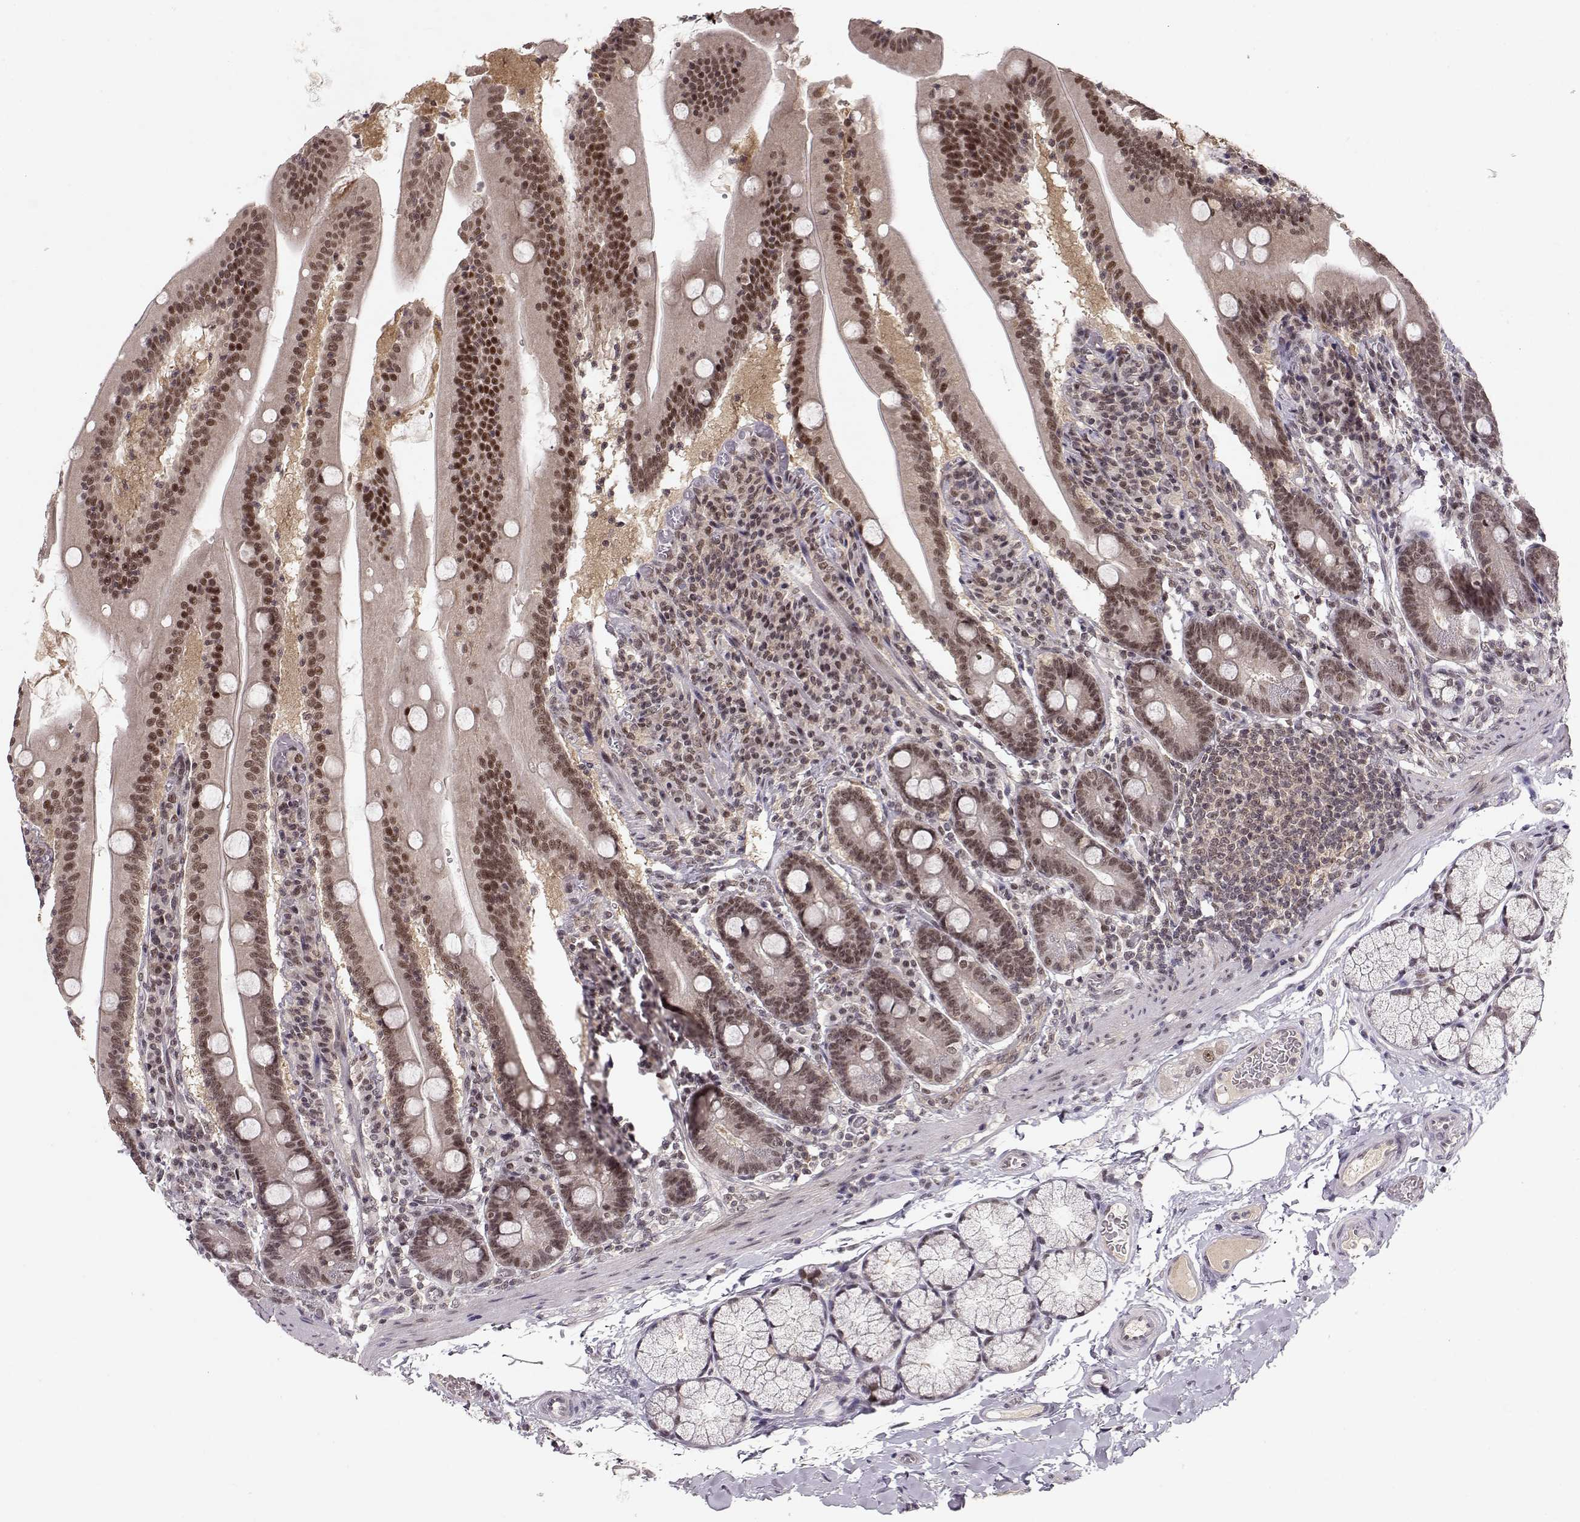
{"staining": {"intensity": "strong", "quantity": "25%-75%", "location": "nuclear"}, "tissue": "small intestine", "cell_type": "Glandular cells", "image_type": "normal", "snomed": [{"axis": "morphology", "description": "Normal tissue, NOS"}, {"axis": "topography", "description": "Small intestine"}], "caption": "IHC of unremarkable small intestine reveals high levels of strong nuclear expression in about 25%-75% of glandular cells.", "gene": "CSNK2A1", "patient": {"sex": "male", "age": 37}}